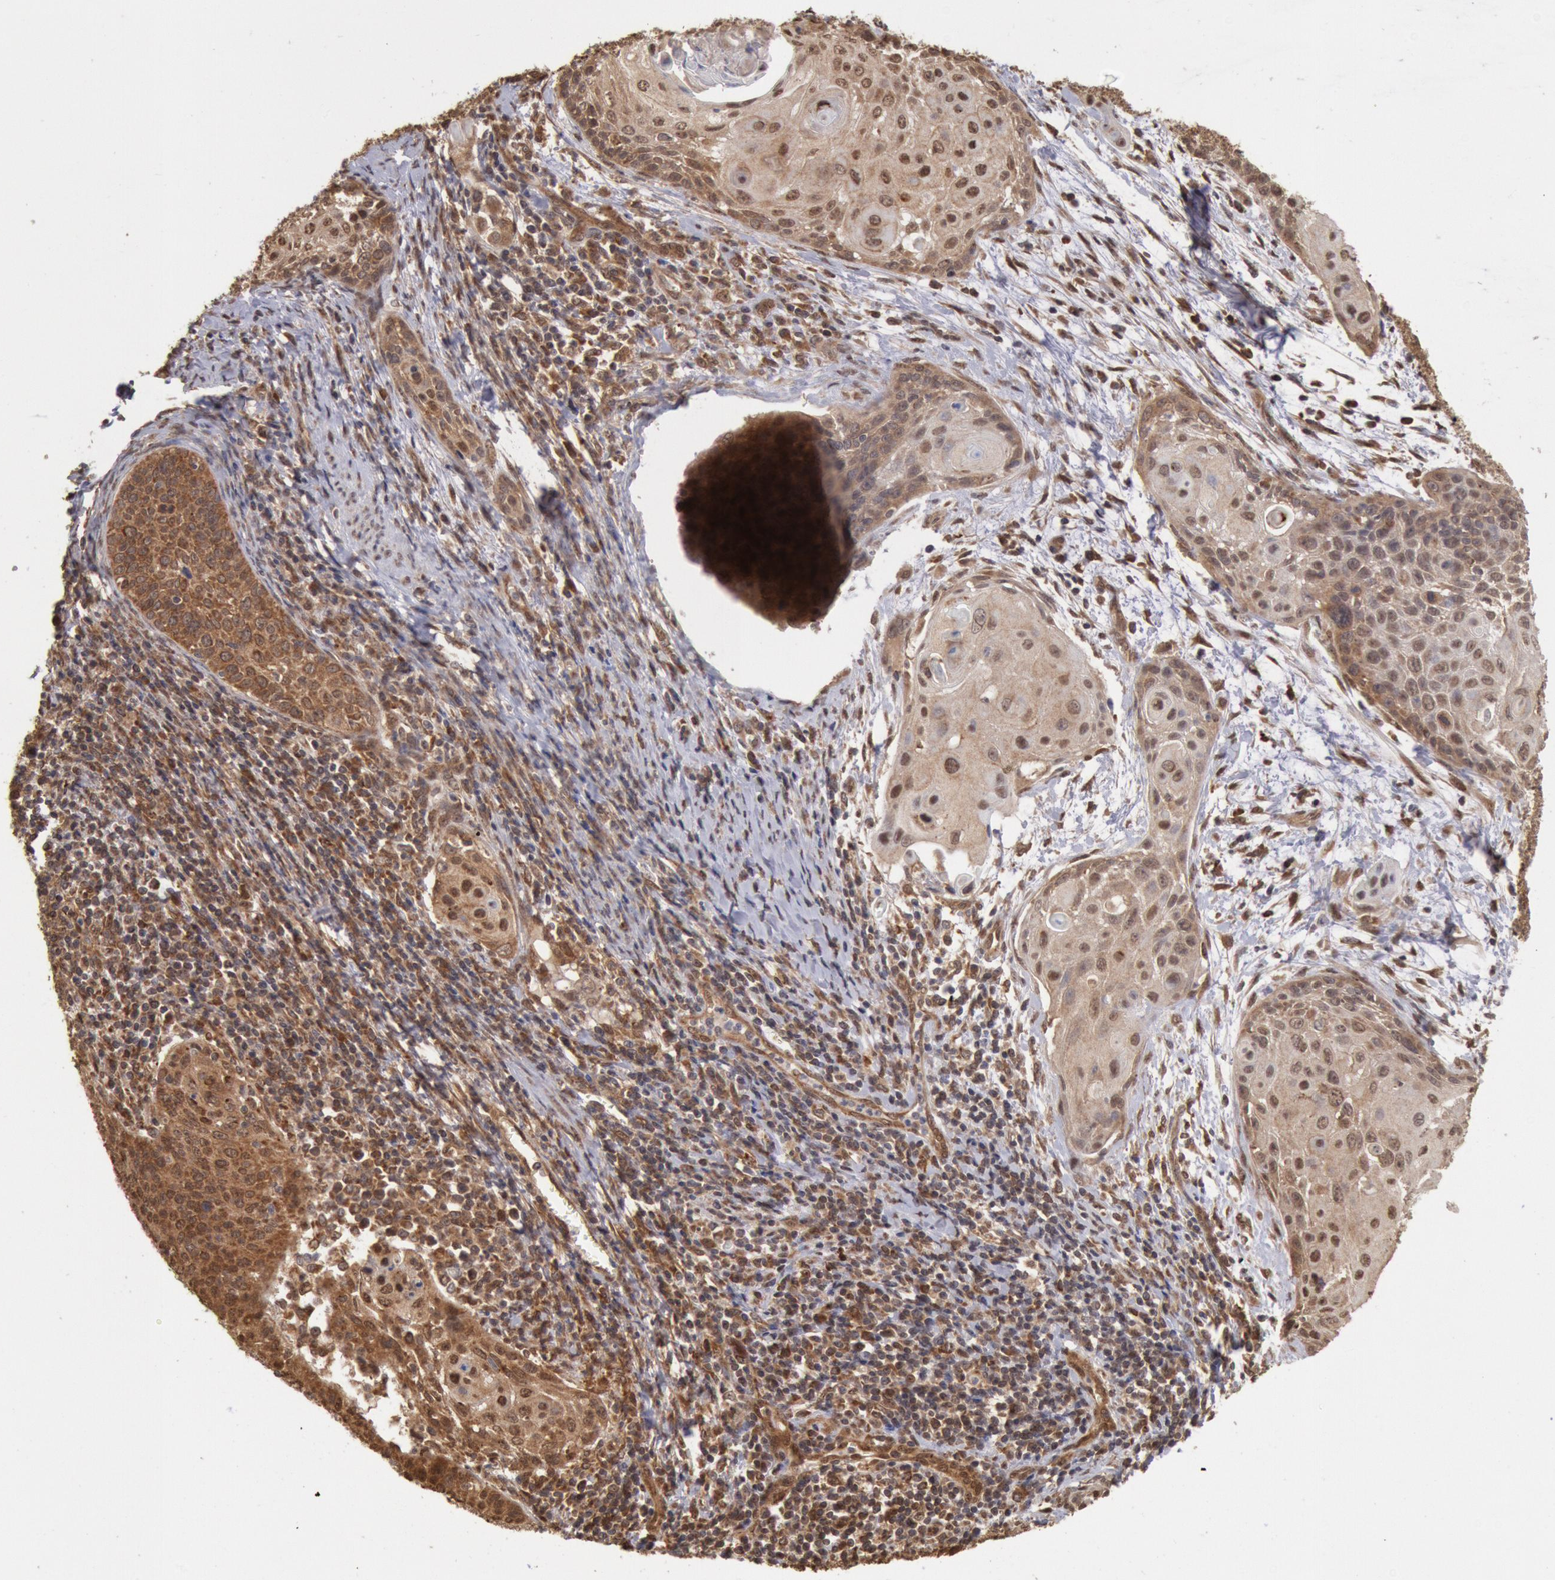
{"staining": {"intensity": "moderate", "quantity": ">75%", "location": "cytoplasmic/membranous,nuclear"}, "tissue": "cervical cancer", "cell_type": "Tumor cells", "image_type": "cancer", "snomed": [{"axis": "morphology", "description": "Squamous cell carcinoma, NOS"}, {"axis": "topography", "description": "Cervix"}], "caption": "A histopathology image of cervical cancer (squamous cell carcinoma) stained for a protein exhibits moderate cytoplasmic/membranous and nuclear brown staining in tumor cells.", "gene": "STX17", "patient": {"sex": "female", "age": 33}}